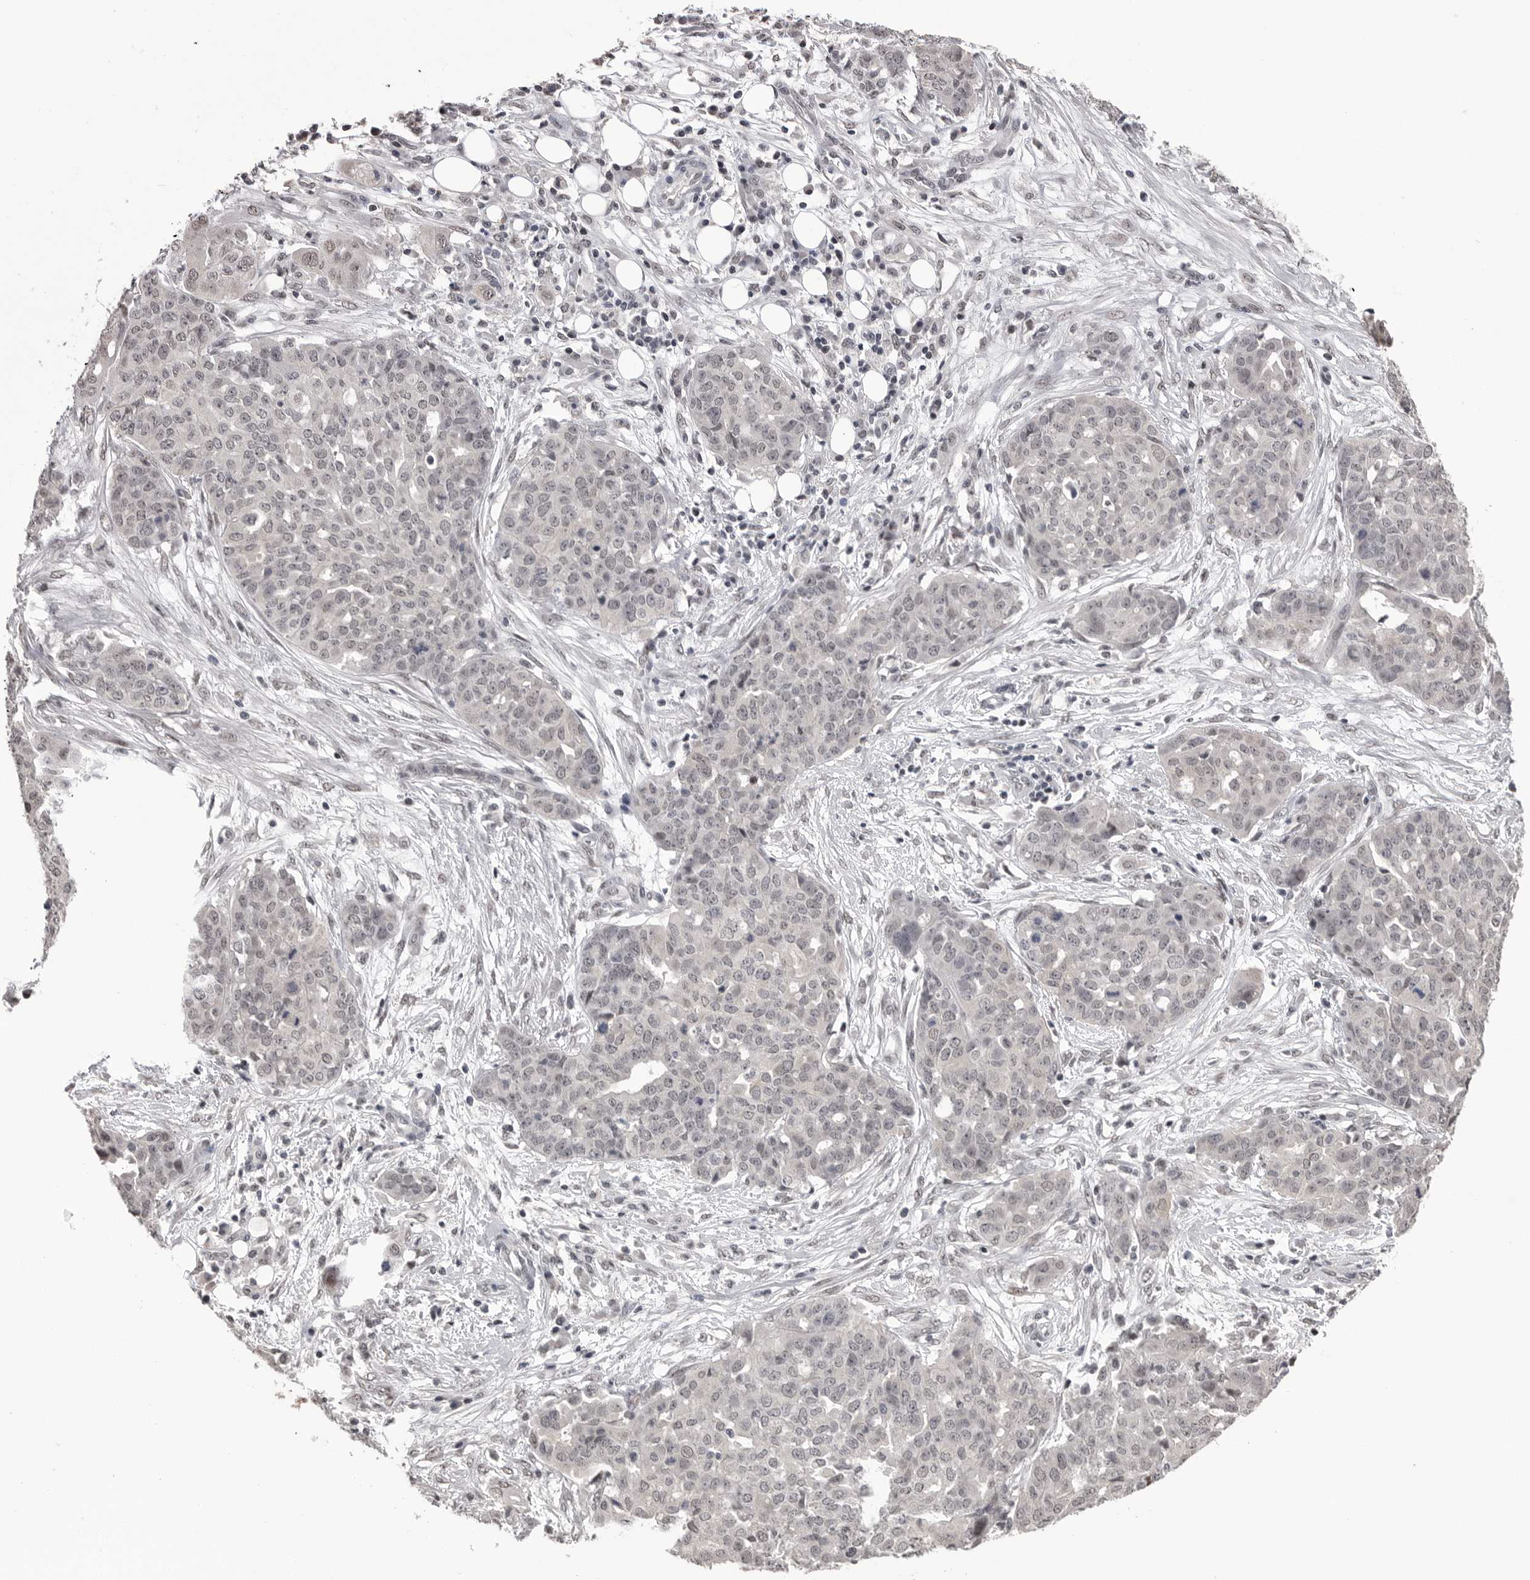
{"staining": {"intensity": "weak", "quantity": "<25%", "location": "nuclear"}, "tissue": "ovarian cancer", "cell_type": "Tumor cells", "image_type": "cancer", "snomed": [{"axis": "morphology", "description": "Cystadenocarcinoma, serous, NOS"}, {"axis": "topography", "description": "Soft tissue"}, {"axis": "topography", "description": "Ovary"}], "caption": "Immunohistochemistry (IHC) photomicrograph of neoplastic tissue: serous cystadenocarcinoma (ovarian) stained with DAB (3,3'-diaminobenzidine) shows no significant protein positivity in tumor cells. Brightfield microscopy of IHC stained with DAB (brown) and hematoxylin (blue), captured at high magnification.", "gene": "DLG2", "patient": {"sex": "female", "age": 57}}